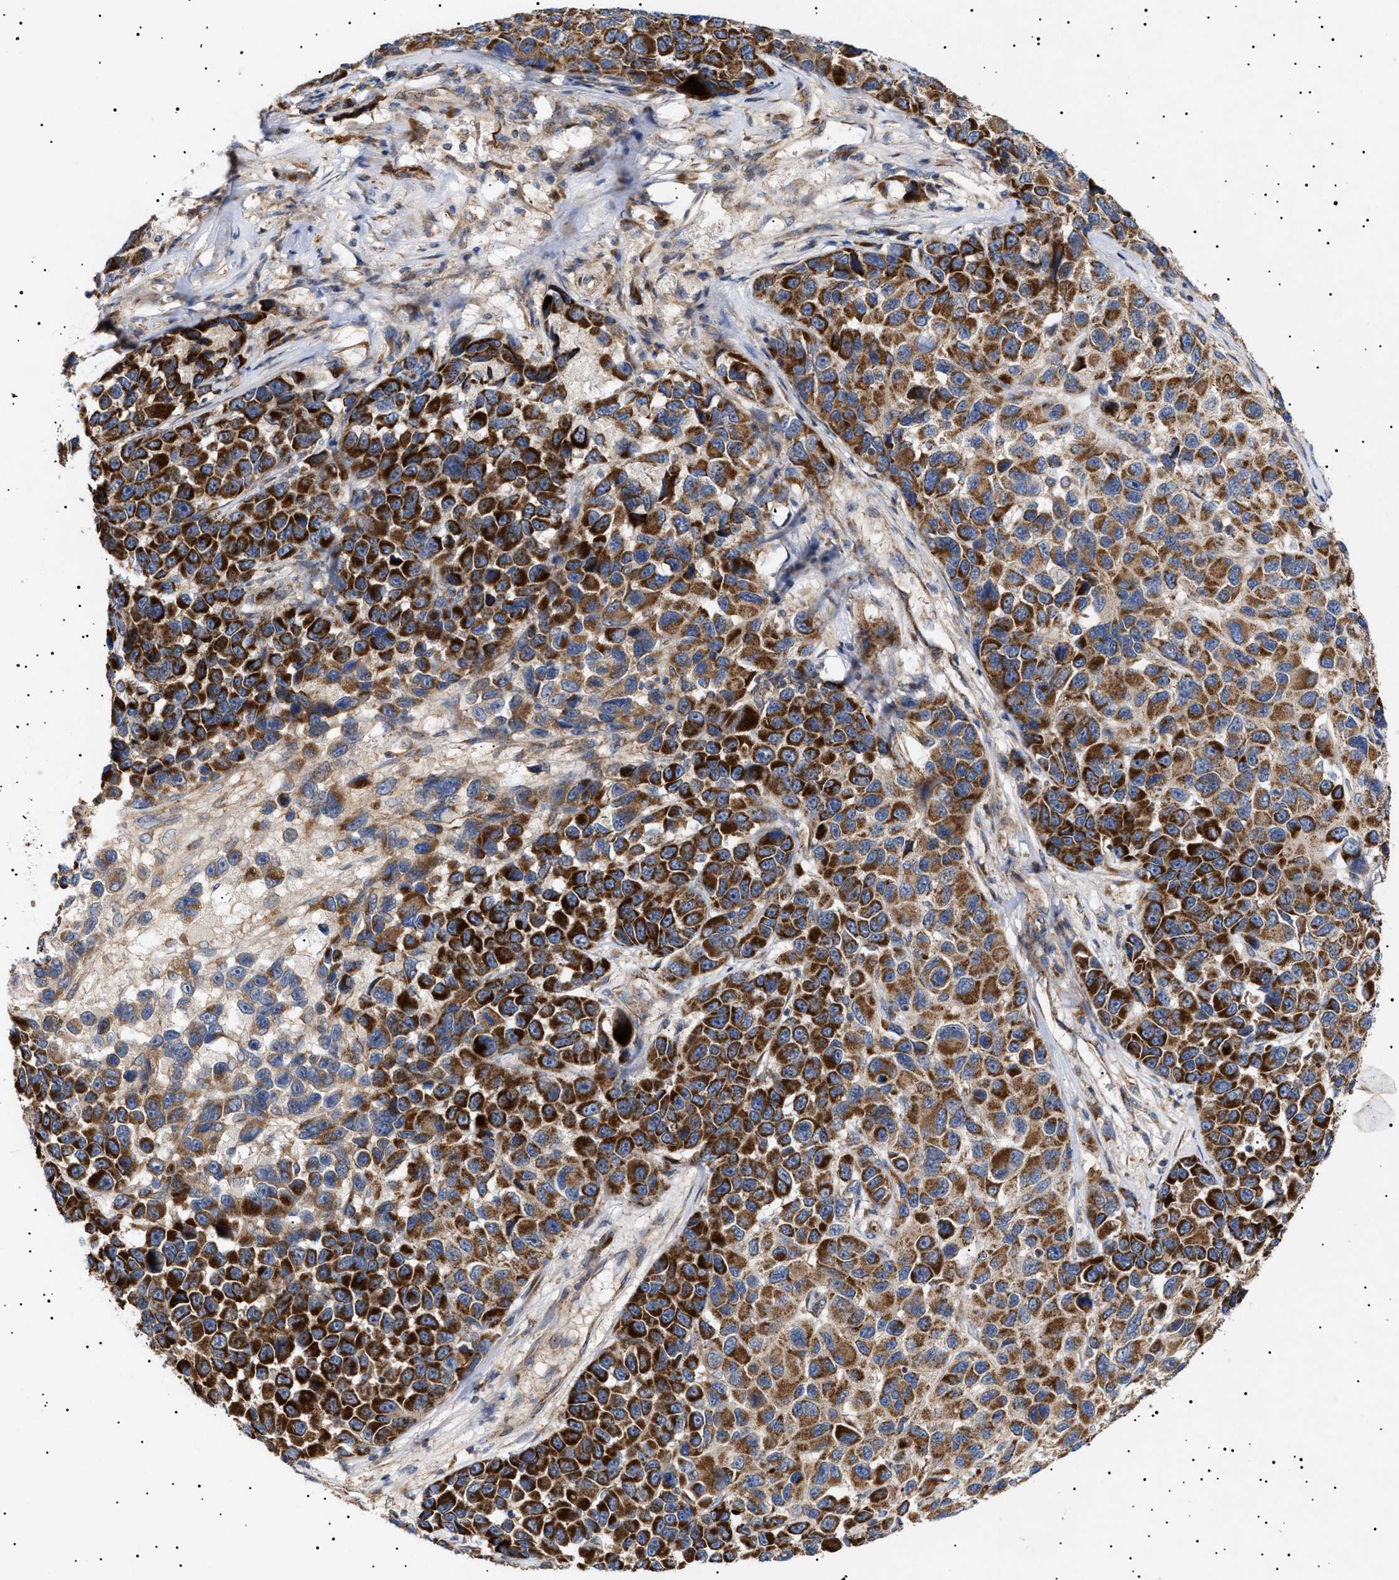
{"staining": {"intensity": "strong", "quantity": ">75%", "location": "cytoplasmic/membranous"}, "tissue": "melanoma", "cell_type": "Tumor cells", "image_type": "cancer", "snomed": [{"axis": "morphology", "description": "Malignant melanoma, NOS"}, {"axis": "topography", "description": "Skin"}], "caption": "Immunohistochemistry (DAB) staining of human malignant melanoma demonstrates strong cytoplasmic/membranous protein expression in approximately >75% of tumor cells.", "gene": "MRPL10", "patient": {"sex": "male", "age": 53}}